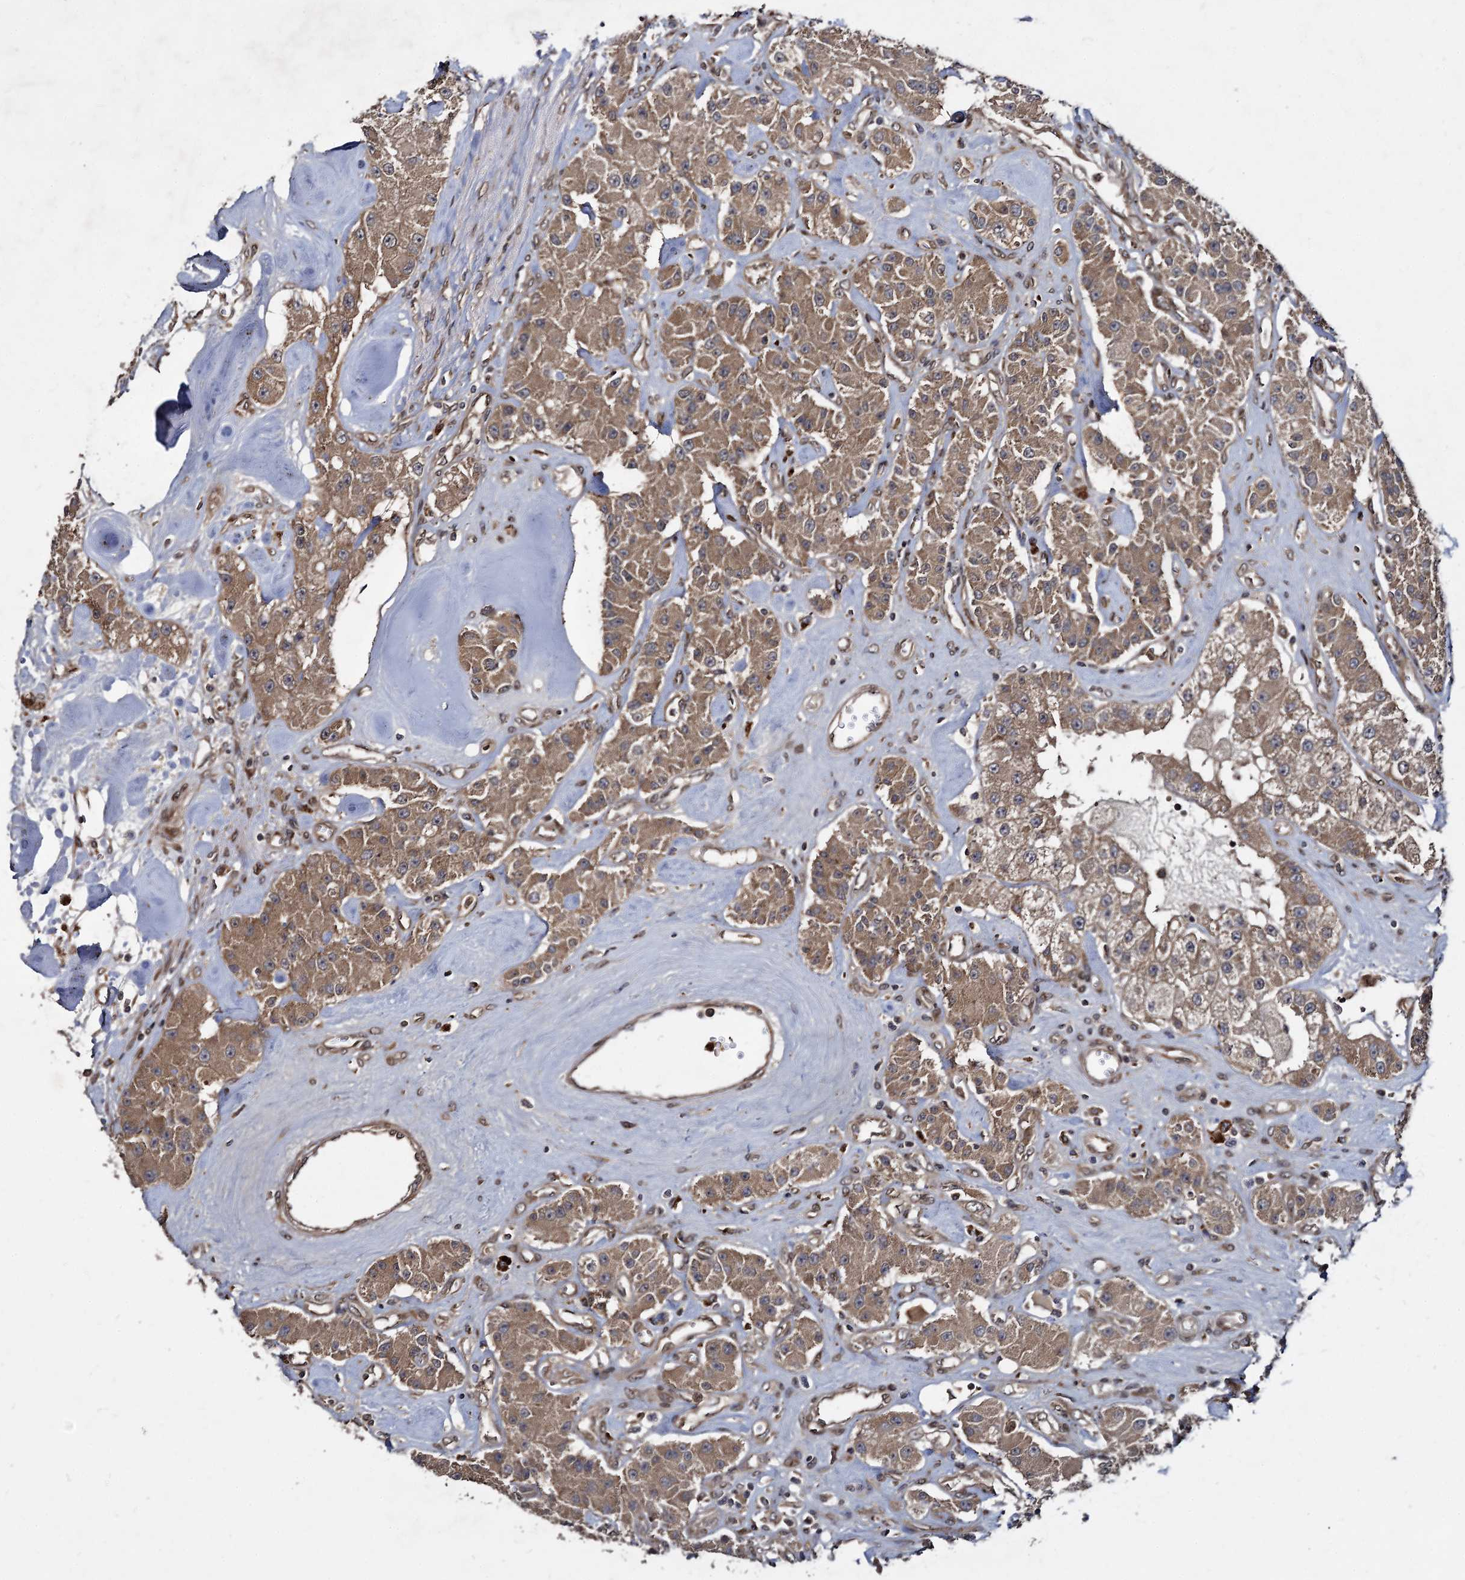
{"staining": {"intensity": "moderate", "quantity": ">75%", "location": "cytoplasmic/membranous"}, "tissue": "carcinoid", "cell_type": "Tumor cells", "image_type": "cancer", "snomed": [{"axis": "morphology", "description": "Carcinoid, malignant, NOS"}, {"axis": "topography", "description": "Pancreas"}], "caption": "Protein staining of carcinoid tissue displays moderate cytoplasmic/membranous staining in approximately >75% of tumor cells. The protein is stained brown, and the nuclei are stained in blue (DAB IHC with brightfield microscopy, high magnification).", "gene": "DCP1B", "patient": {"sex": "male", "age": 41}}